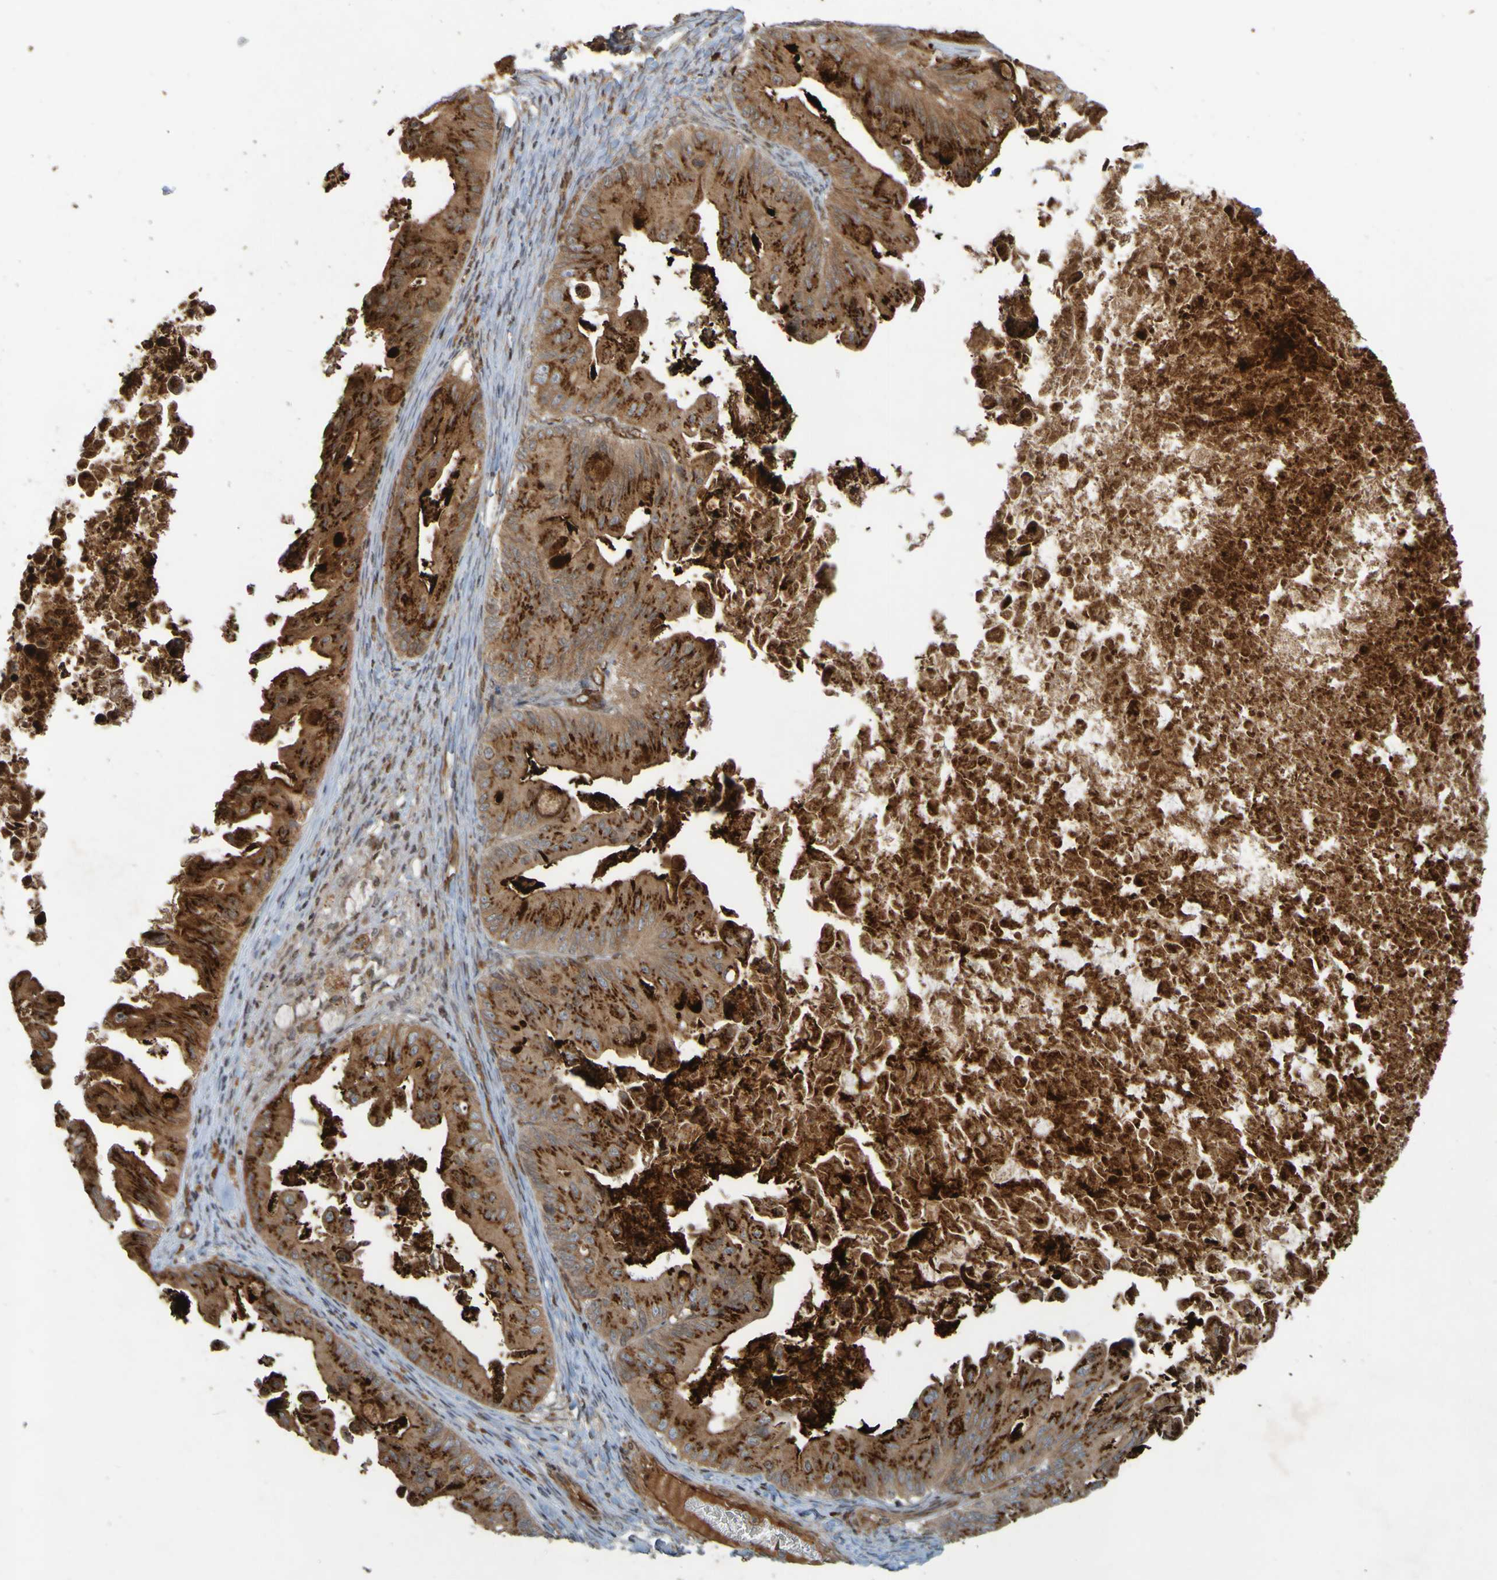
{"staining": {"intensity": "strong", "quantity": ">75%", "location": "cytoplasmic/membranous"}, "tissue": "ovarian cancer", "cell_type": "Tumor cells", "image_type": "cancer", "snomed": [{"axis": "morphology", "description": "Cystadenocarcinoma, mucinous, NOS"}, {"axis": "topography", "description": "Ovary"}], "caption": "Immunohistochemistry micrograph of ovarian mucinous cystadenocarcinoma stained for a protein (brown), which reveals high levels of strong cytoplasmic/membranous staining in approximately >75% of tumor cells.", "gene": "GUCY1A1", "patient": {"sex": "female", "age": 37}}